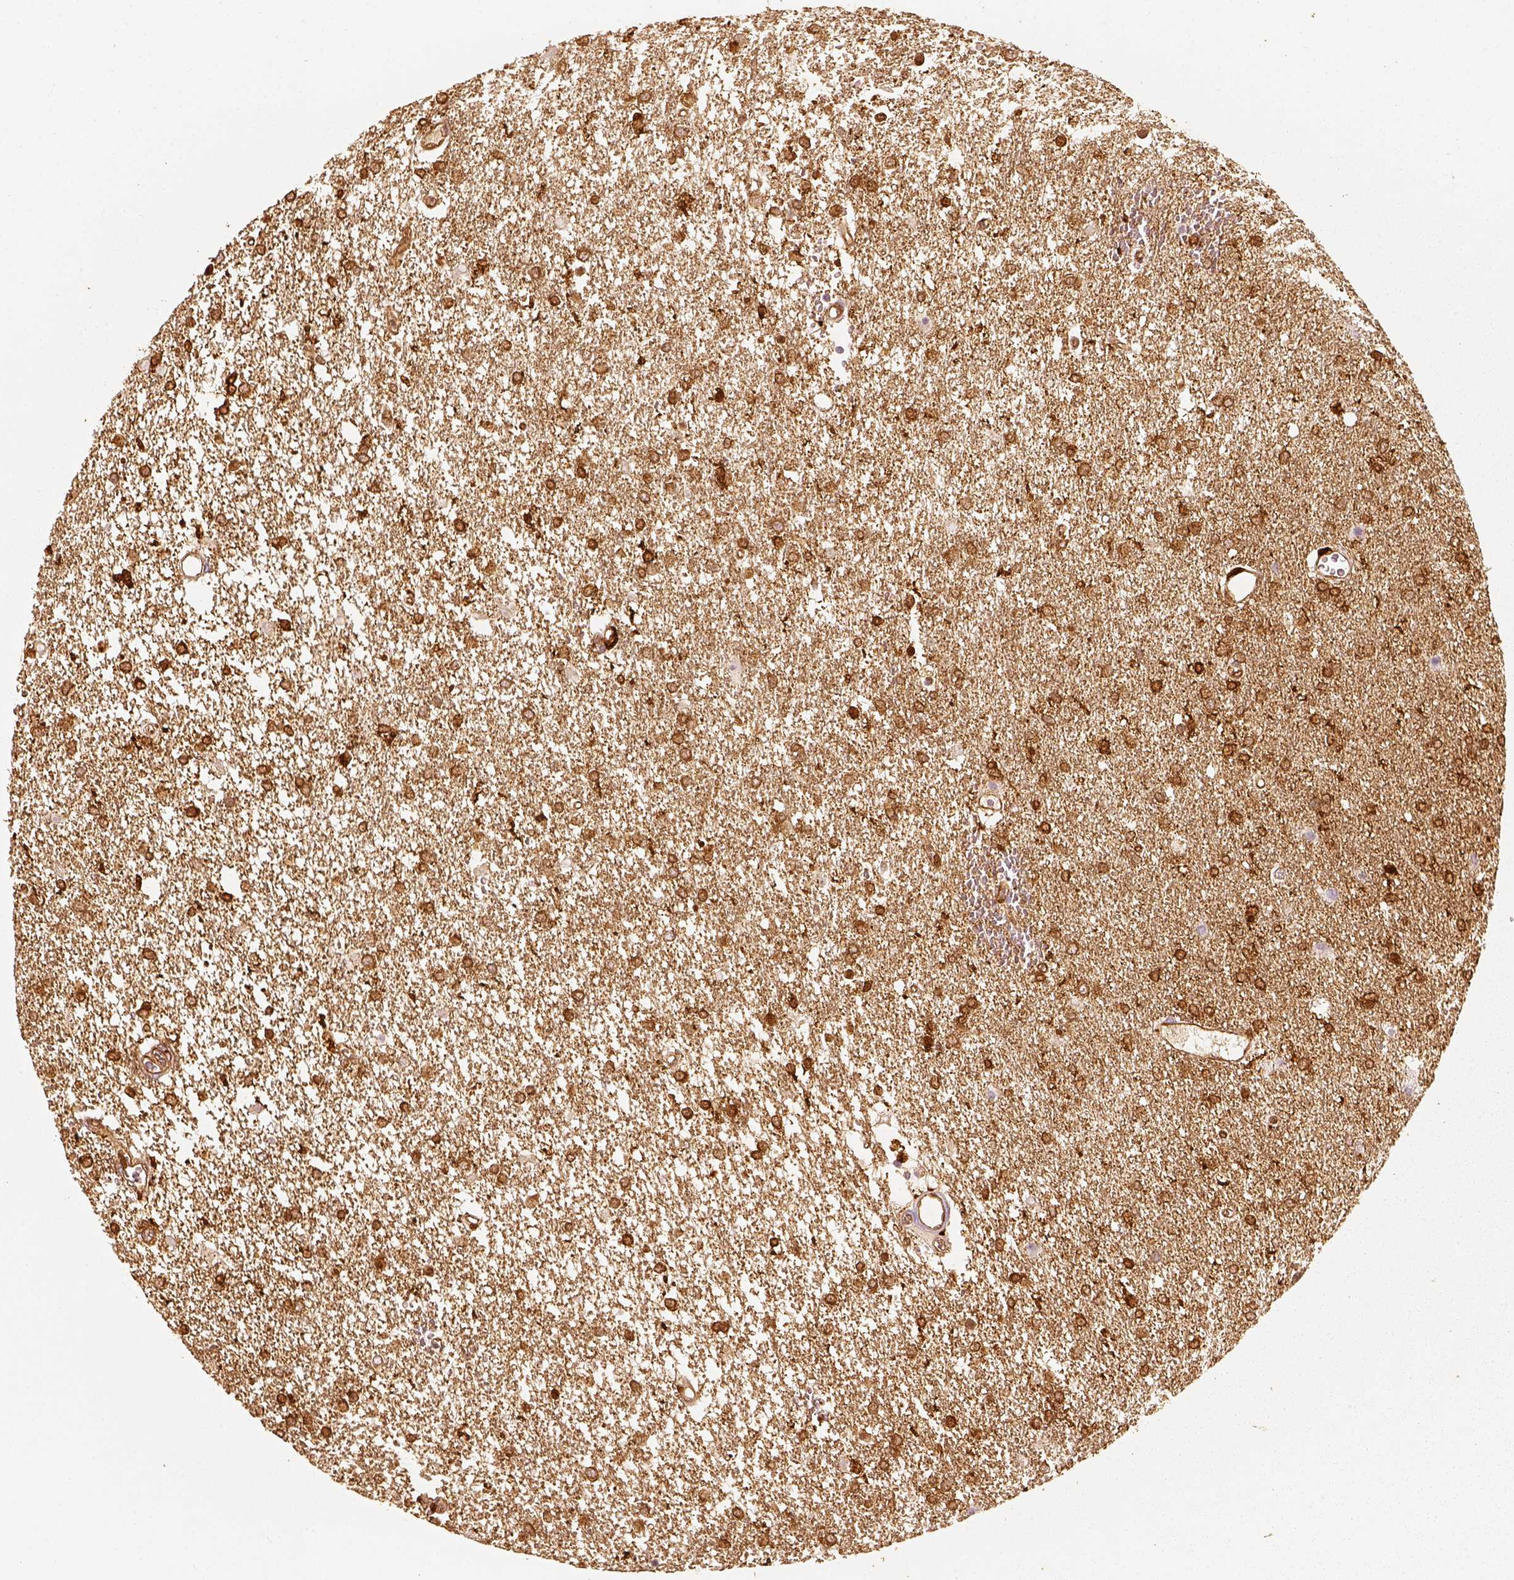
{"staining": {"intensity": "moderate", "quantity": ">75%", "location": "cytoplasmic/membranous"}, "tissue": "glioma", "cell_type": "Tumor cells", "image_type": "cancer", "snomed": [{"axis": "morphology", "description": "Glioma, malignant, High grade"}, {"axis": "topography", "description": "Brain"}], "caption": "This photomicrograph demonstrates glioma stained with IHC to label a protein in brown. The cytoplasmic/membranous of tumor cells show moderate positivity for the protein. Nuclei are counter-stained blue.", "gene": "FSCN1", "patient": {"sex": "female", "age": 61}}